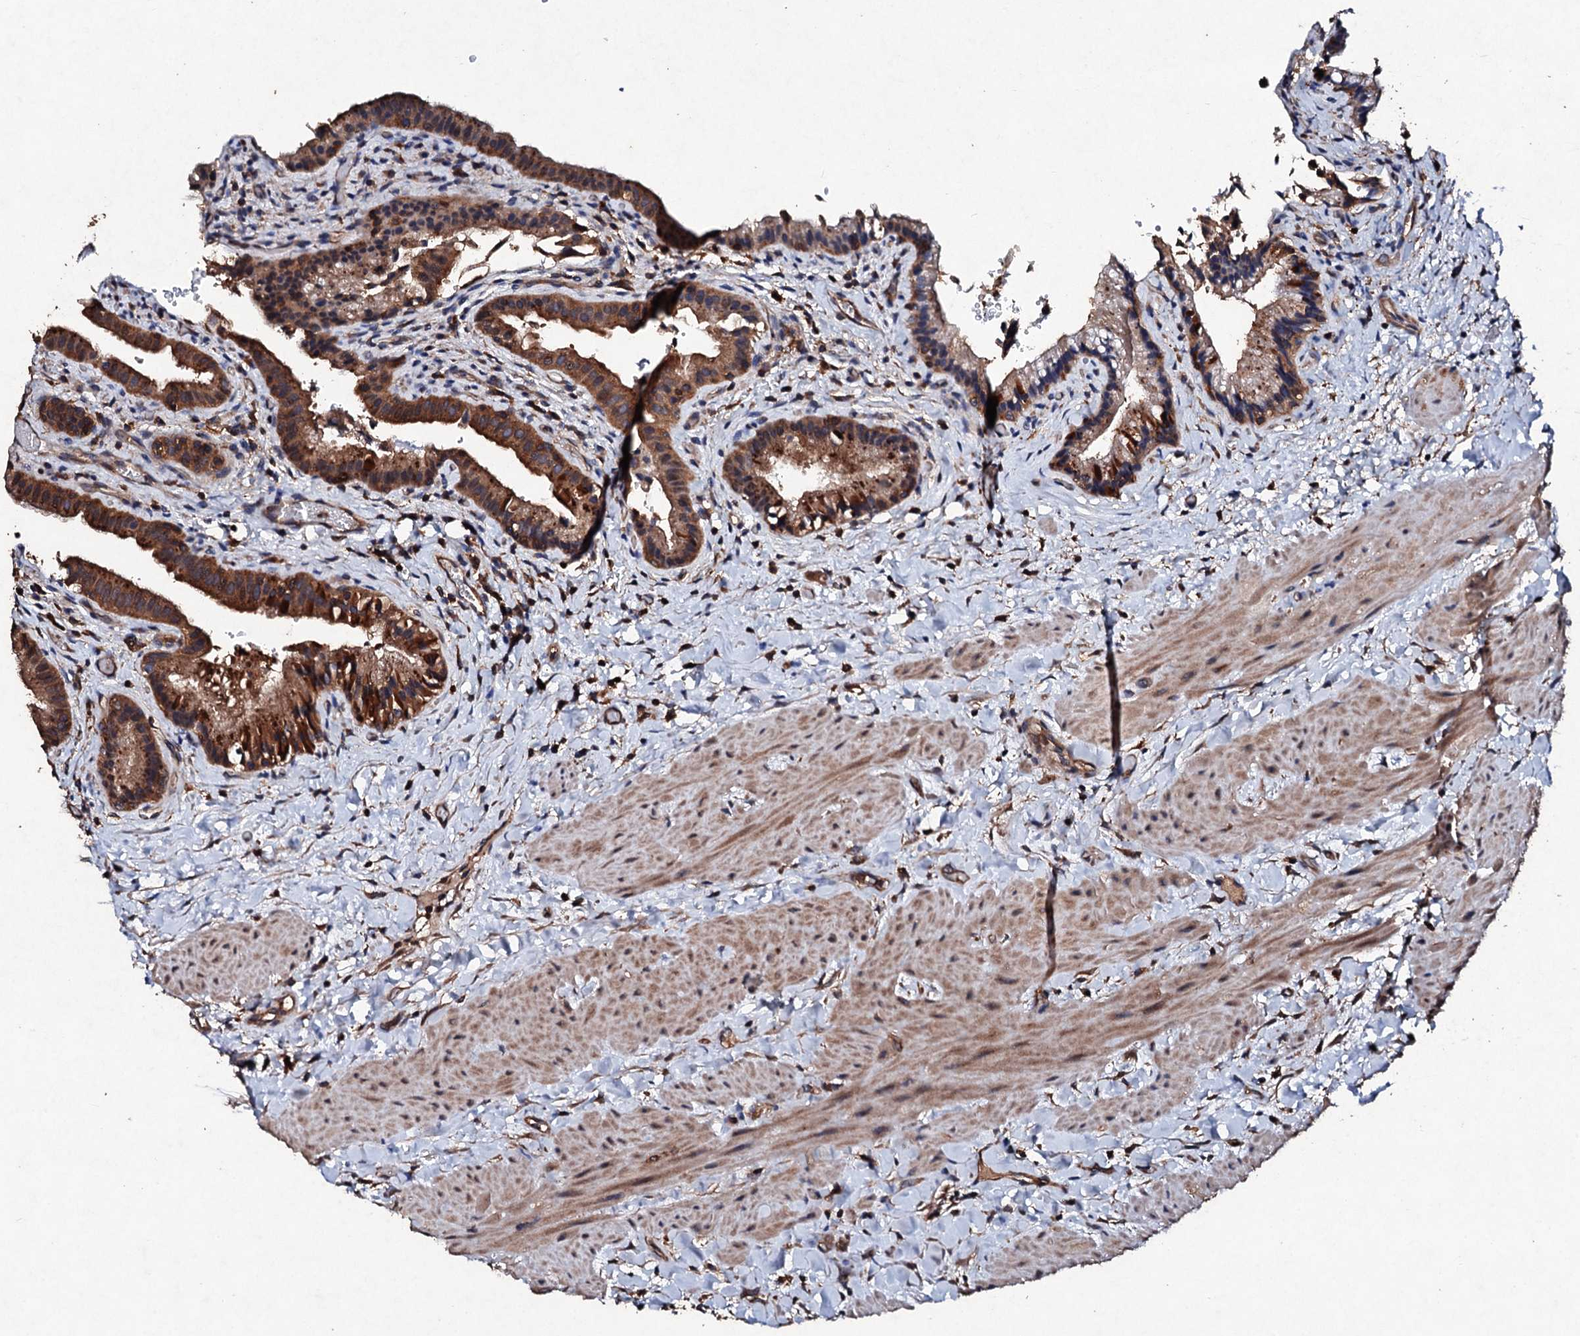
{"staining": {"intensity": "strong", "quantity": ">75%", "location": "cytoplasmic/membranous"}, "tissue": "gallbladder", "cell_type": "Glandular cells", "image_type": "normal", "snomed": [{"axis": "morphology", "description": "Normal tissue, NOS"}, {"axis": "topography", "description": "Gallbladder"}], "caption": "Protein analysis of unremarkable gallbladder reveals strong cytoplasmic/membranous expression in approximately >75% of glandular cells. (DAB (3,3'-diaminobenzidine) IHC with brightfield microscopy, high magnification).", "gene": "KERA", "patient": {"sex": "male", "age": 24}}